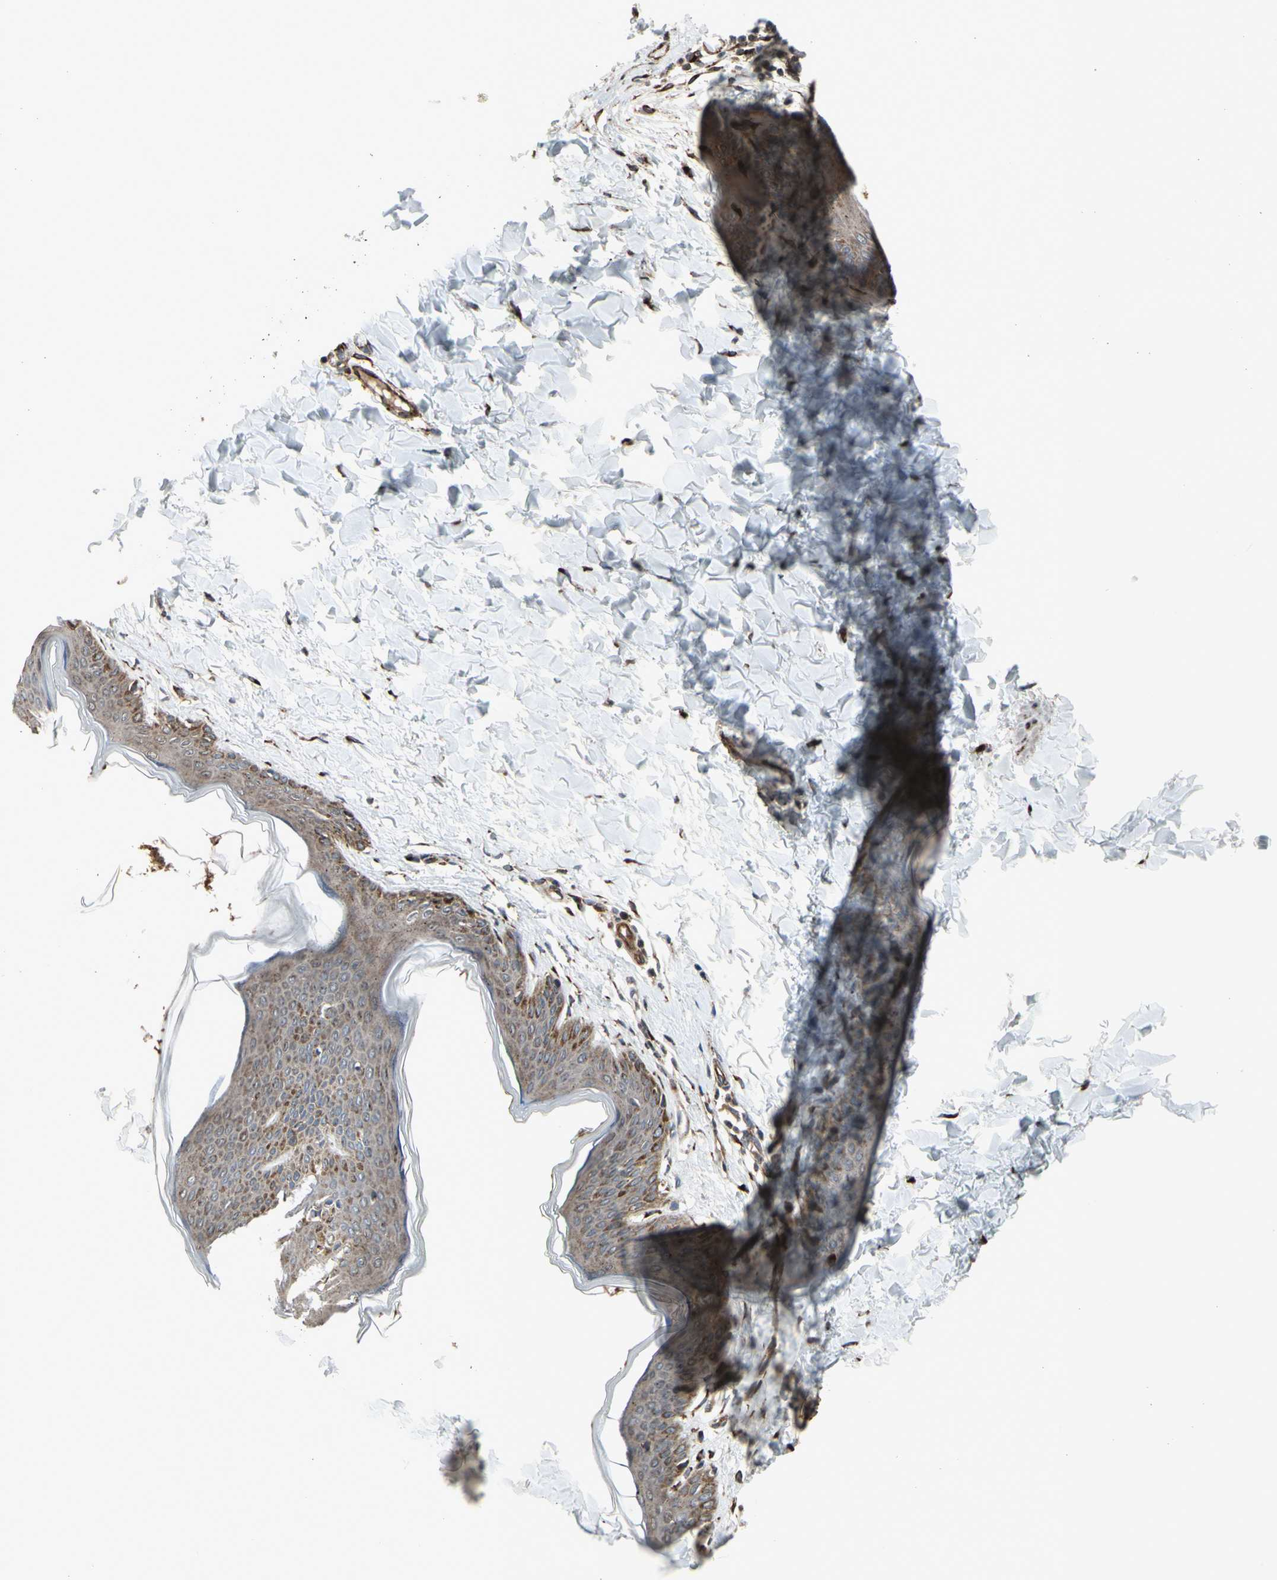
{"staining": {"intensity": "moderate", "quantity": "25%-75%", "location": "cytoplasmic/membranous"}, "tissue": "skin", "cell_type": "Fibroblasts", "image_type": "normal", "snomed": [{"axis": "morphology", "description": "Normal tissue, NOS"}, {"axis": "topography", "description": "Skin"}], "caption": "Moderate cytoplasmic/membranous expression is seen in approximately 25%-75% of fibroblasts in normal skin. The protein of interest is stained brown, and the nuclei are stained in blue (DAB IHC with brightfield microscopy, high magnification).", "gene": "SLC39A9", "patient": {"sex": "female", "age": 17}}